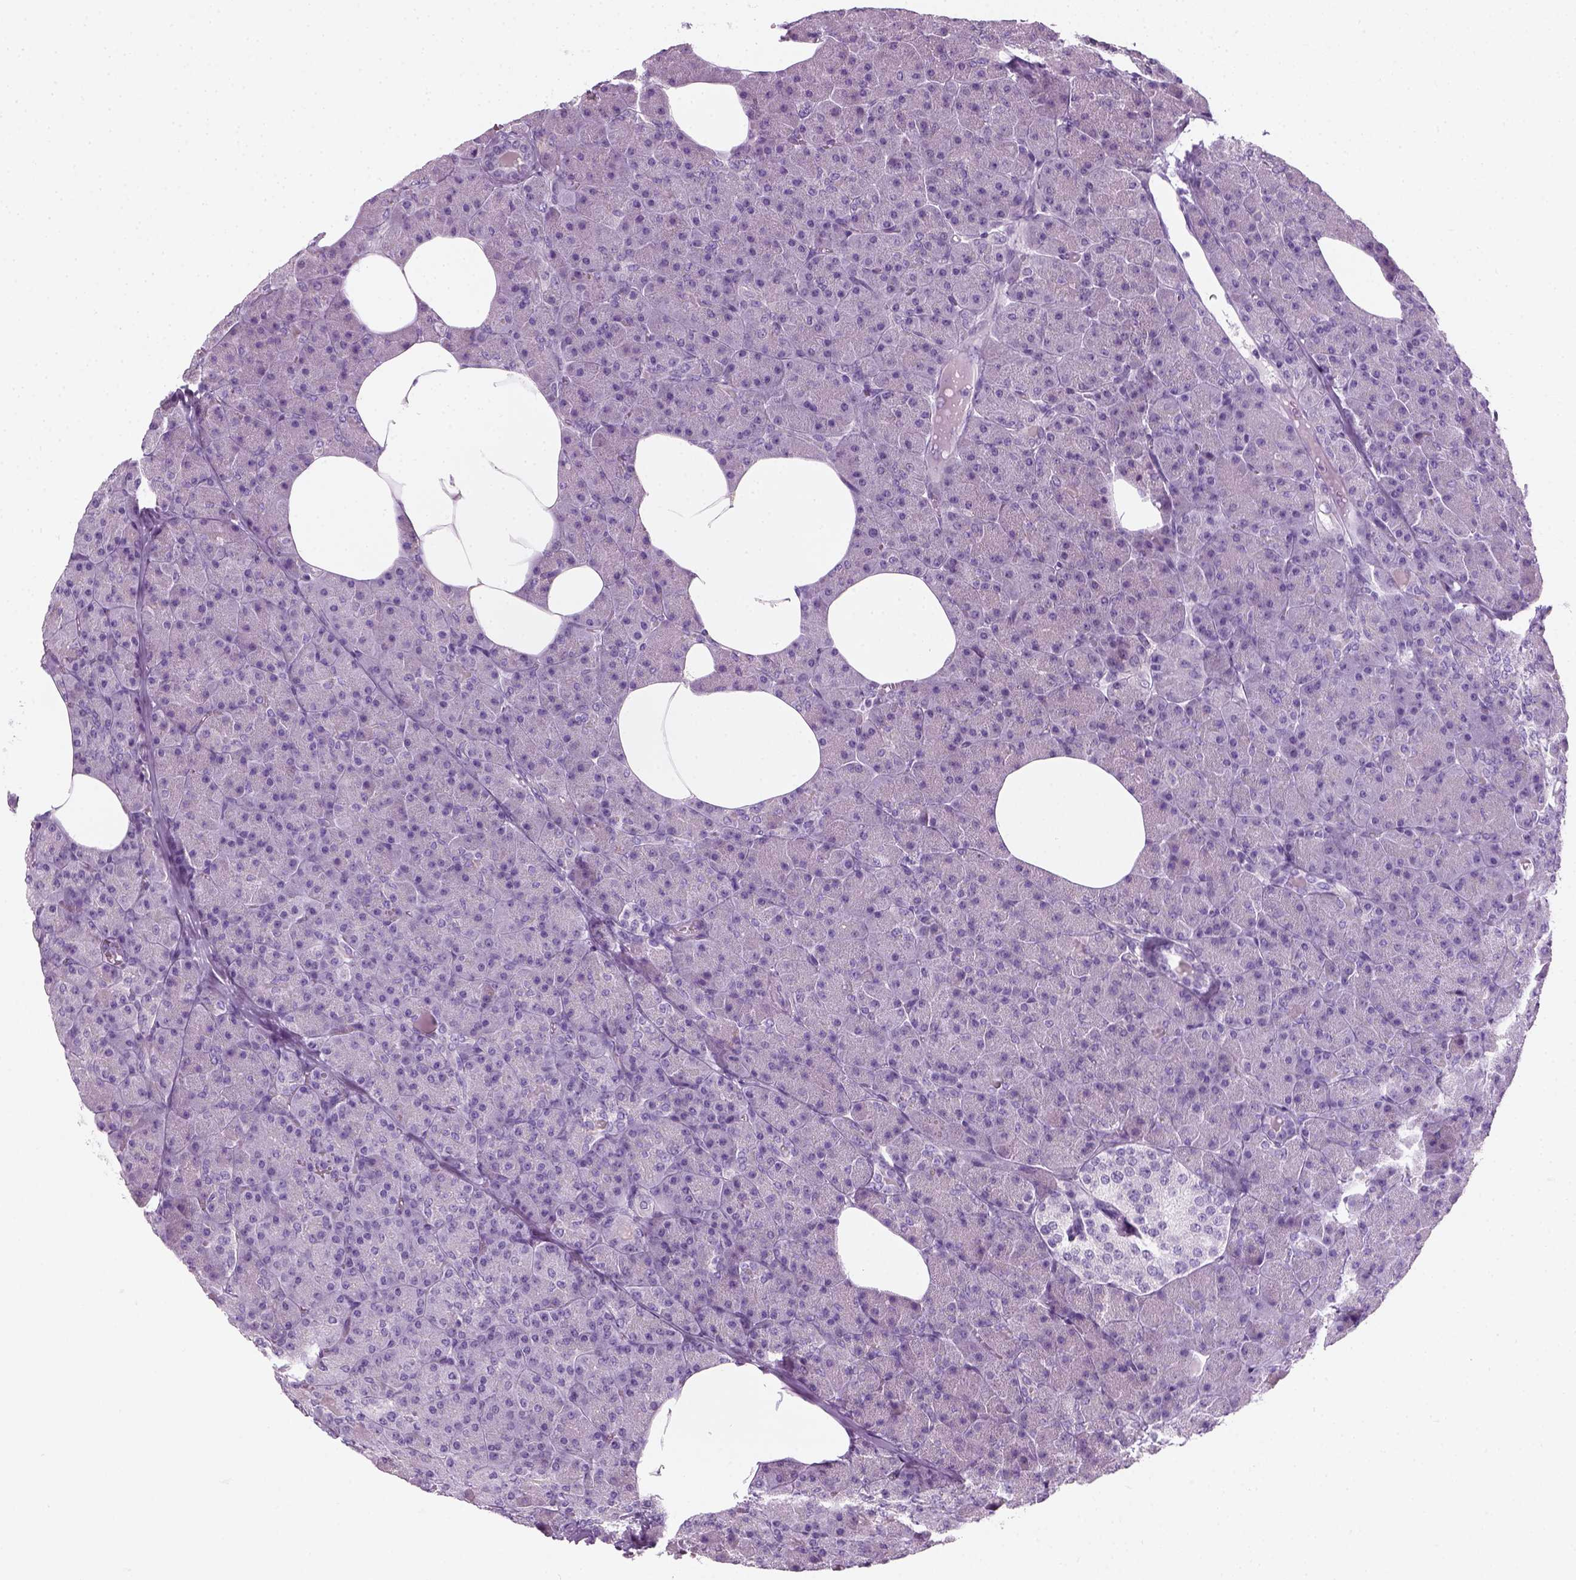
{"staining": {"intensity": "negative", "quantity": "none", "location": "none"}, "tissue": "pancreas", "cell_type": "Exocrine glandular cells", "image_type": "normal", "snomed": [{"axis": "morphology", "description": "Normal tissue, NOS"}, {"axis": "topography", "description": "Pancreas"}], "caption": "Micrograph shows no significant protein expression in exocrine glandular cells of normal pancreas. The staining is performed using DAB (3,3'-diaminobenzidine) brown chromogen with nuclei counter-stained in using hematoxylin.", "gene": "SLC12A5", "patient": {"sex": "female", "age": 45}}